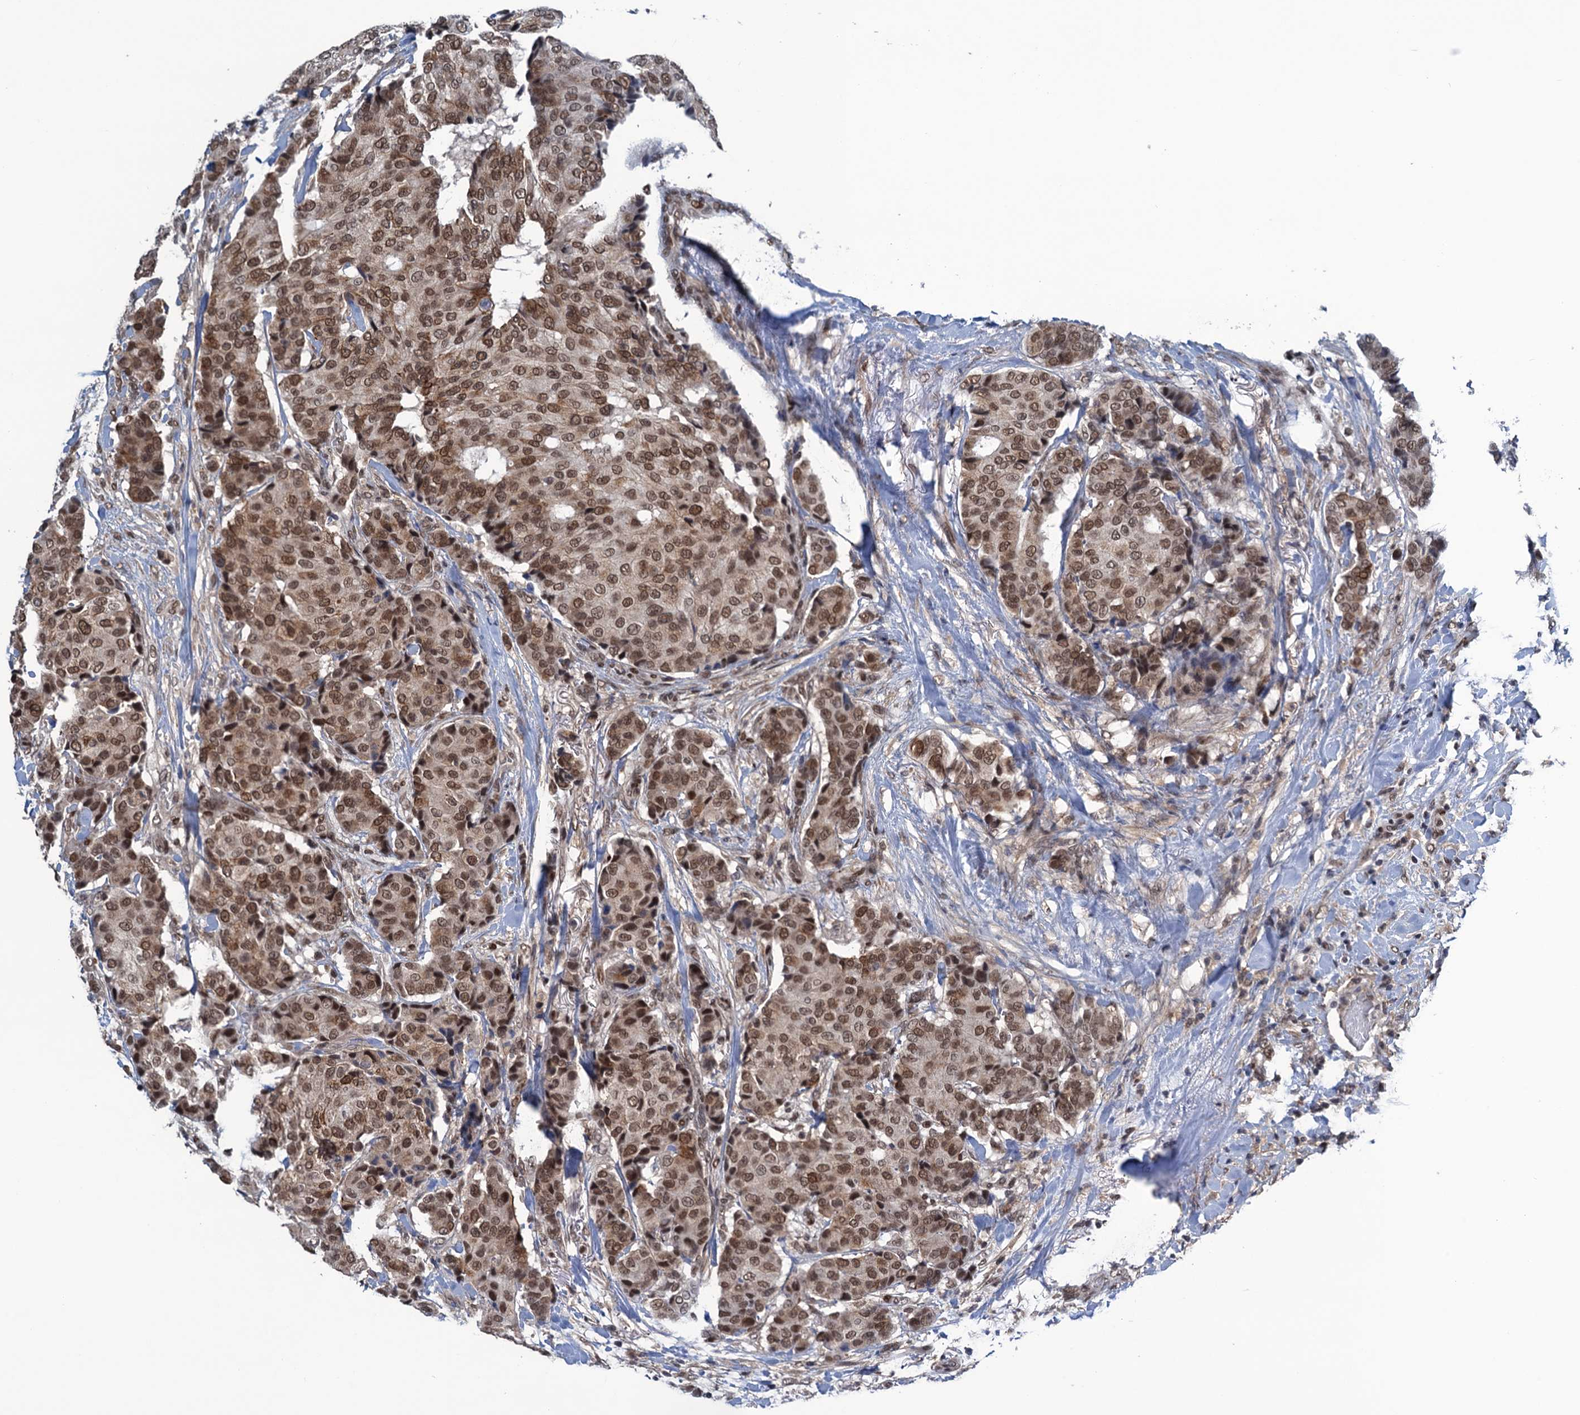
{"staining": {"intensity": "moderate", "quantity": ">75%", "location": "nuclear"}, "tissue": "breast cancer", "cell_type": "Tumor cells", "image_type": "cancer", "snomed": [{"axis": "morphology", "description": "Duct carcinoma"}, {"axis": "topography", "description": "Breast"}], "caption": "Immunohistochemistry (IHC) photomicrograph of neoplastic tissue: human breast cancer stained using immunohistochemistry (IHC) shows medium levels of moderate protein expression localized specifically in the nuclear of tumor cells, appearing as a nuclear brown color.", "gene": "SAE1", "patient": {"sex": "female", "age": 75}}